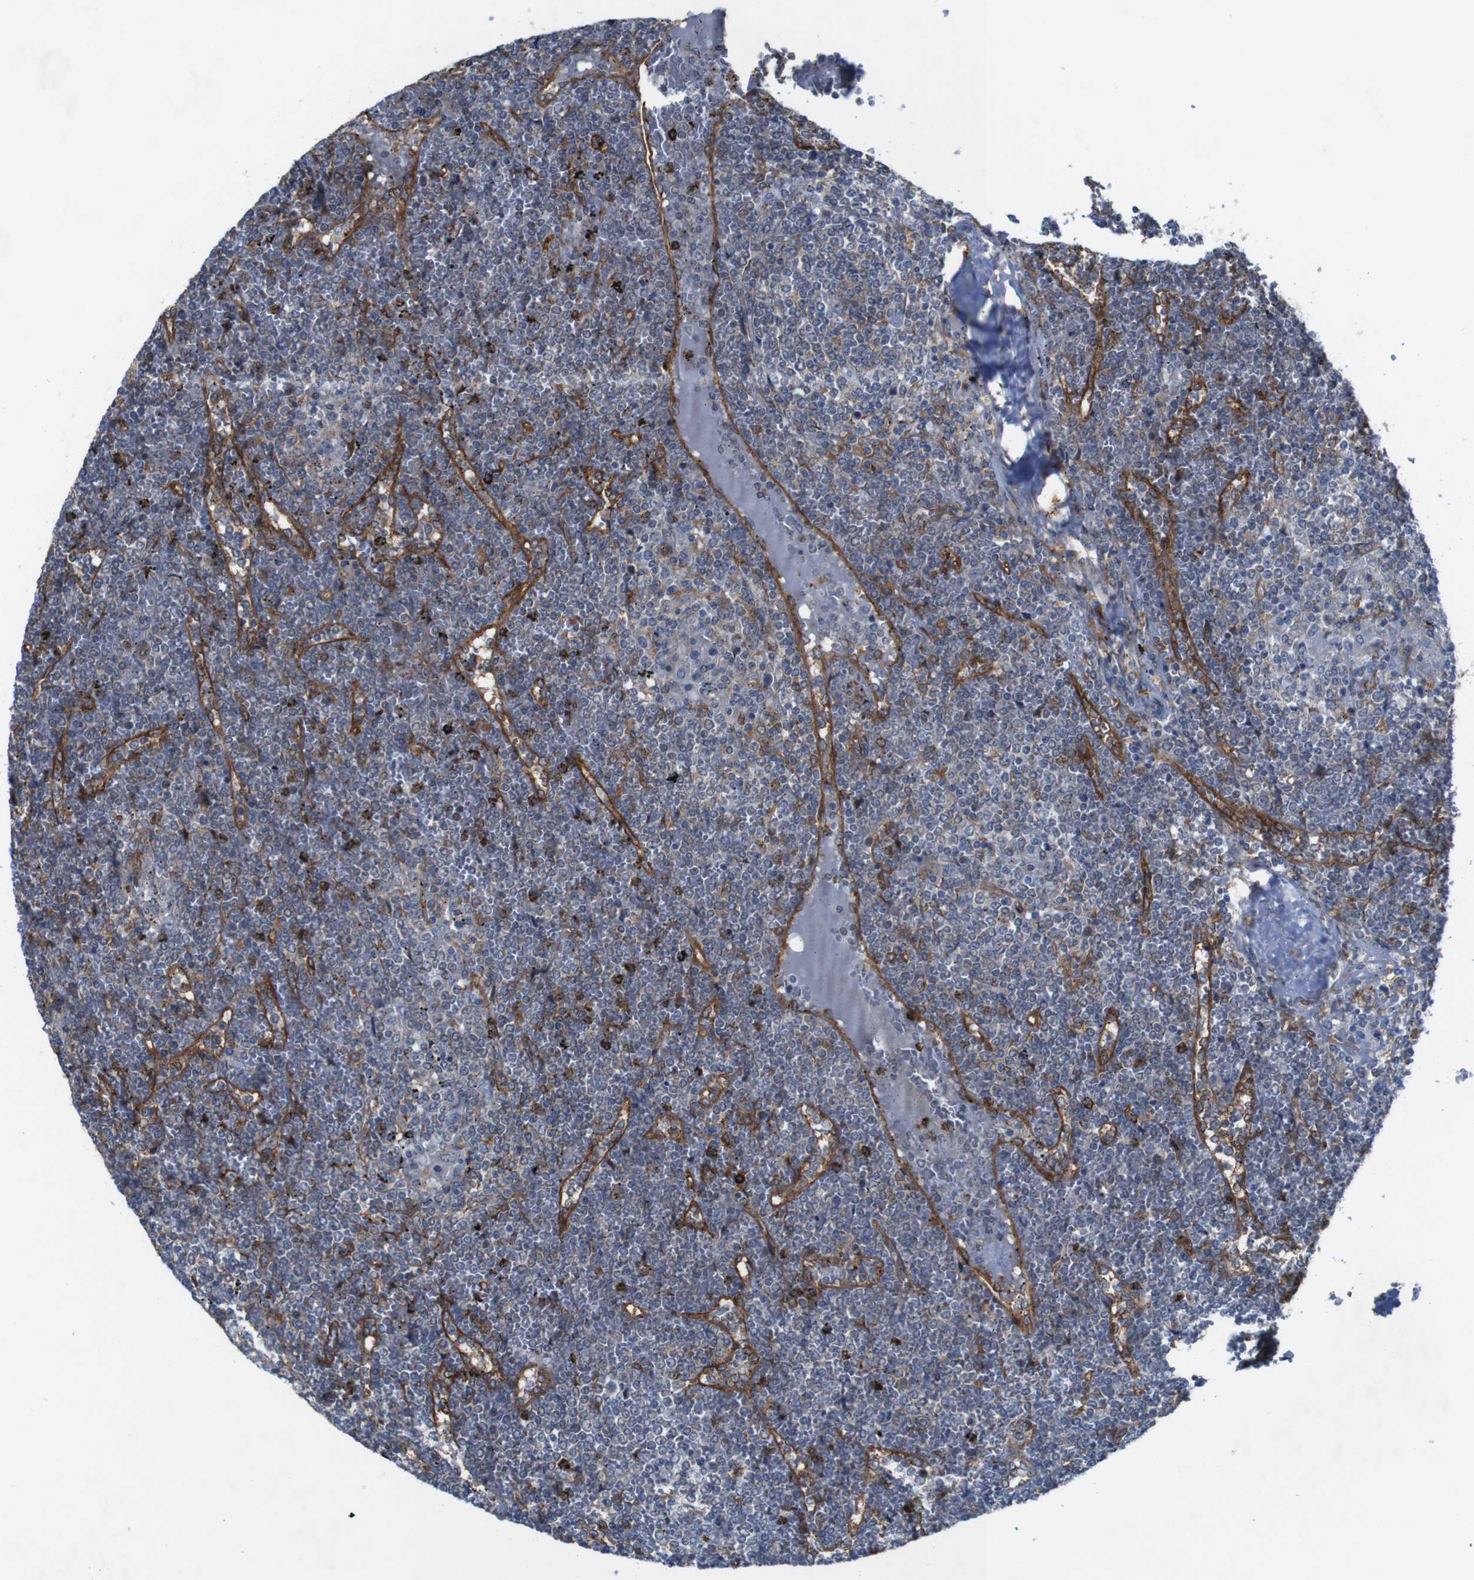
{"staining": {"intensity": "negative", "quantity": "none", "location": "none"}, "tissue": "lymphoma", "cell_type": "Tumor cells", "image_type": "cancer", "snomed": [{"axis": "morphology", "description": "Malignant lymphoma, non-Hodgkin's type, Low grade"}, {"axis": "topography", "description": "Spleen"}], "caption": "Tumor cells are negative for protein expression in human low-grade malignant lymphoma, non-Hodgkin's type.", "gene": "PTGER4", "patient": {"sex": "female", "age": 19}}